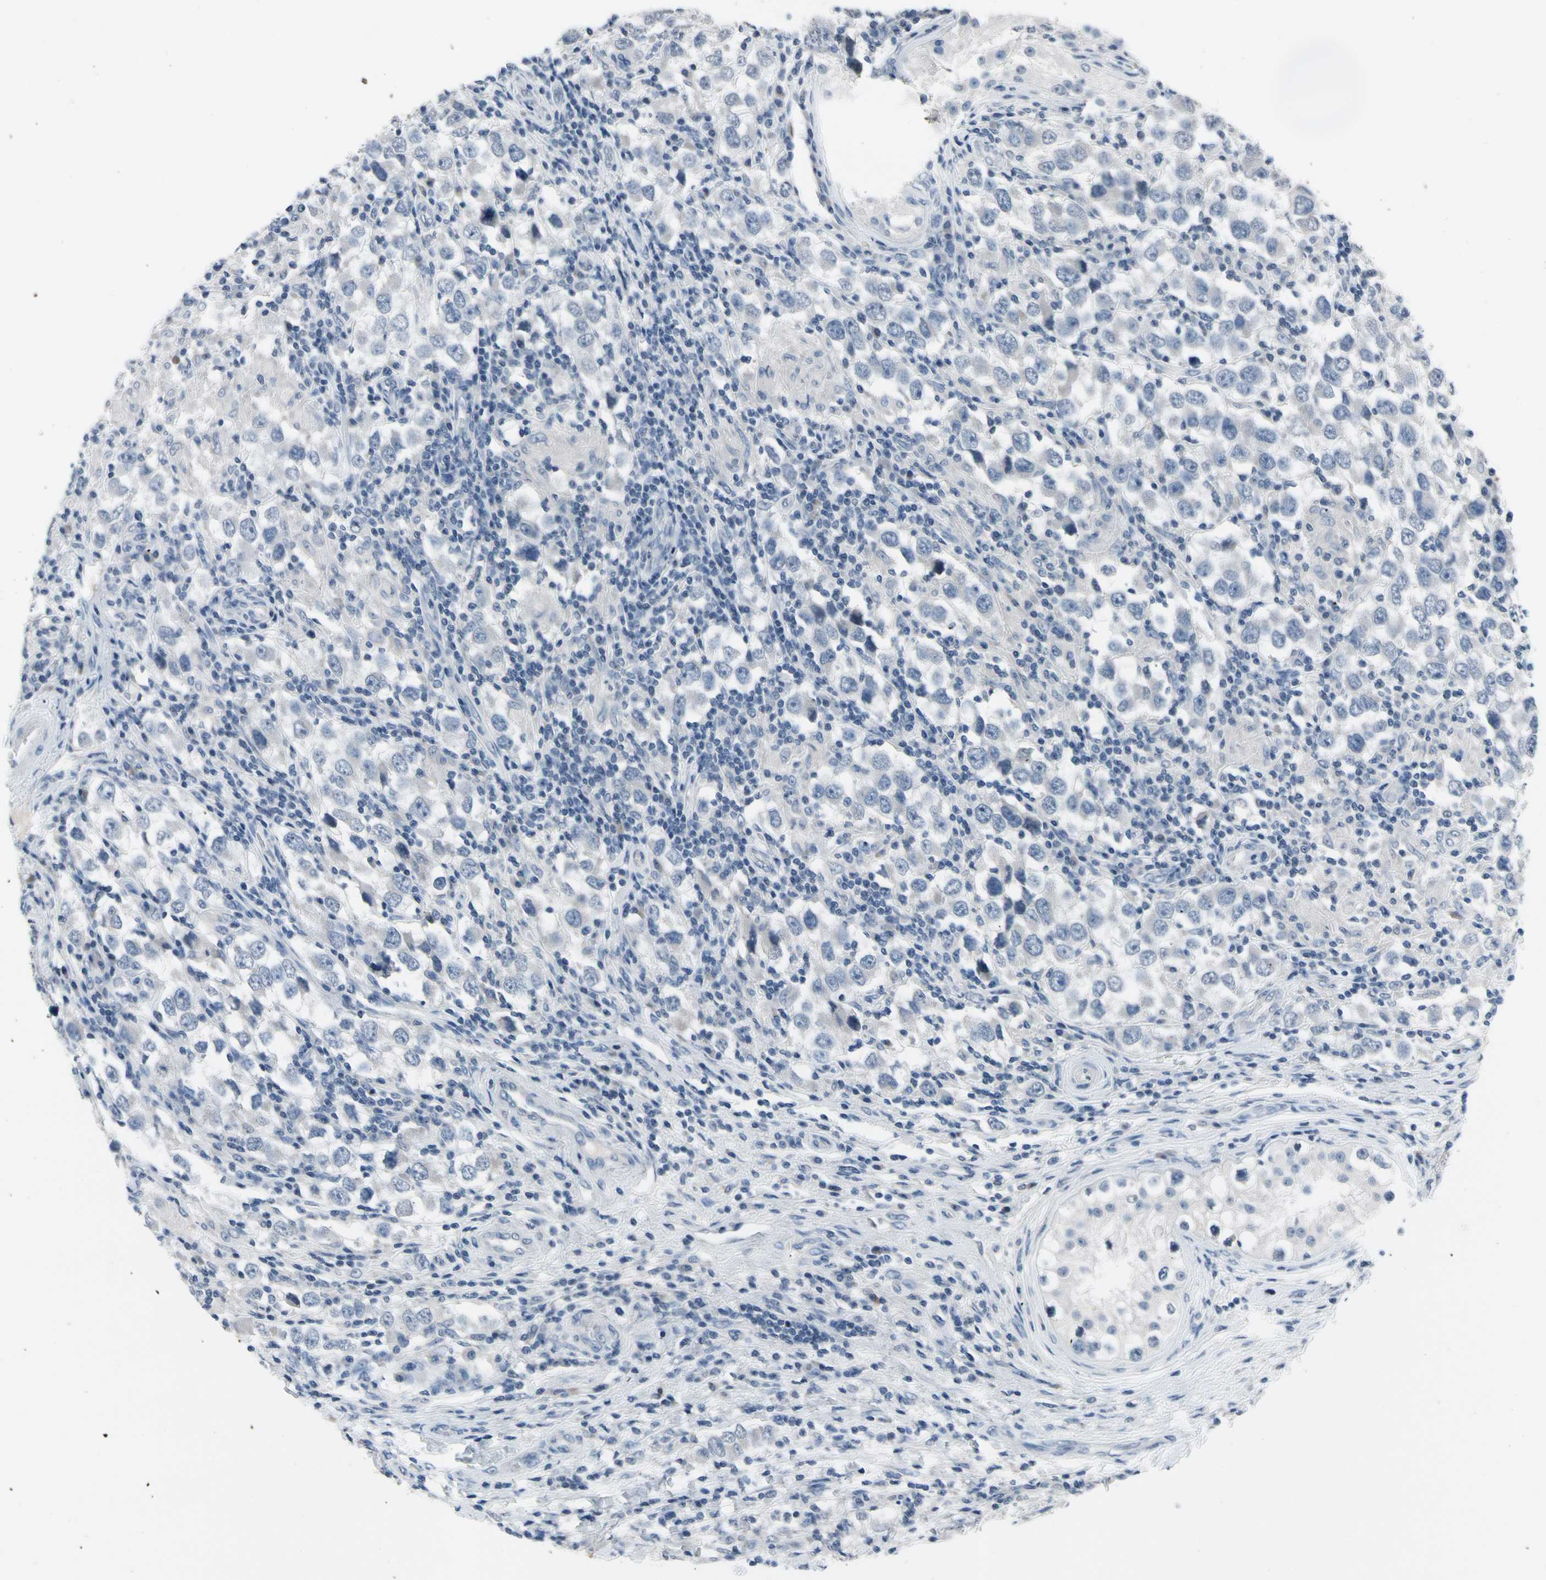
{"staining": {"intensity": "negative", "quantity": "none", "location": "none"}, "tissue": "testis cancer", "cell_type": "Tumor cells", "image_type": "cancer", "snomed": [{"axis": "morphology", "description": "Carcinoma, Embryonal, NOS"}, {"axis": "topography", "description": "Testis"}], "caption": "An immunohistochemistry (IHC) photomicrograph of embryonal carcinoma (testis) is shown. There is no staining in tumor cells of embryonal carcinoma (testis).", "gene": "SV2A", "patient": {"sex": "male", "age": 21}}